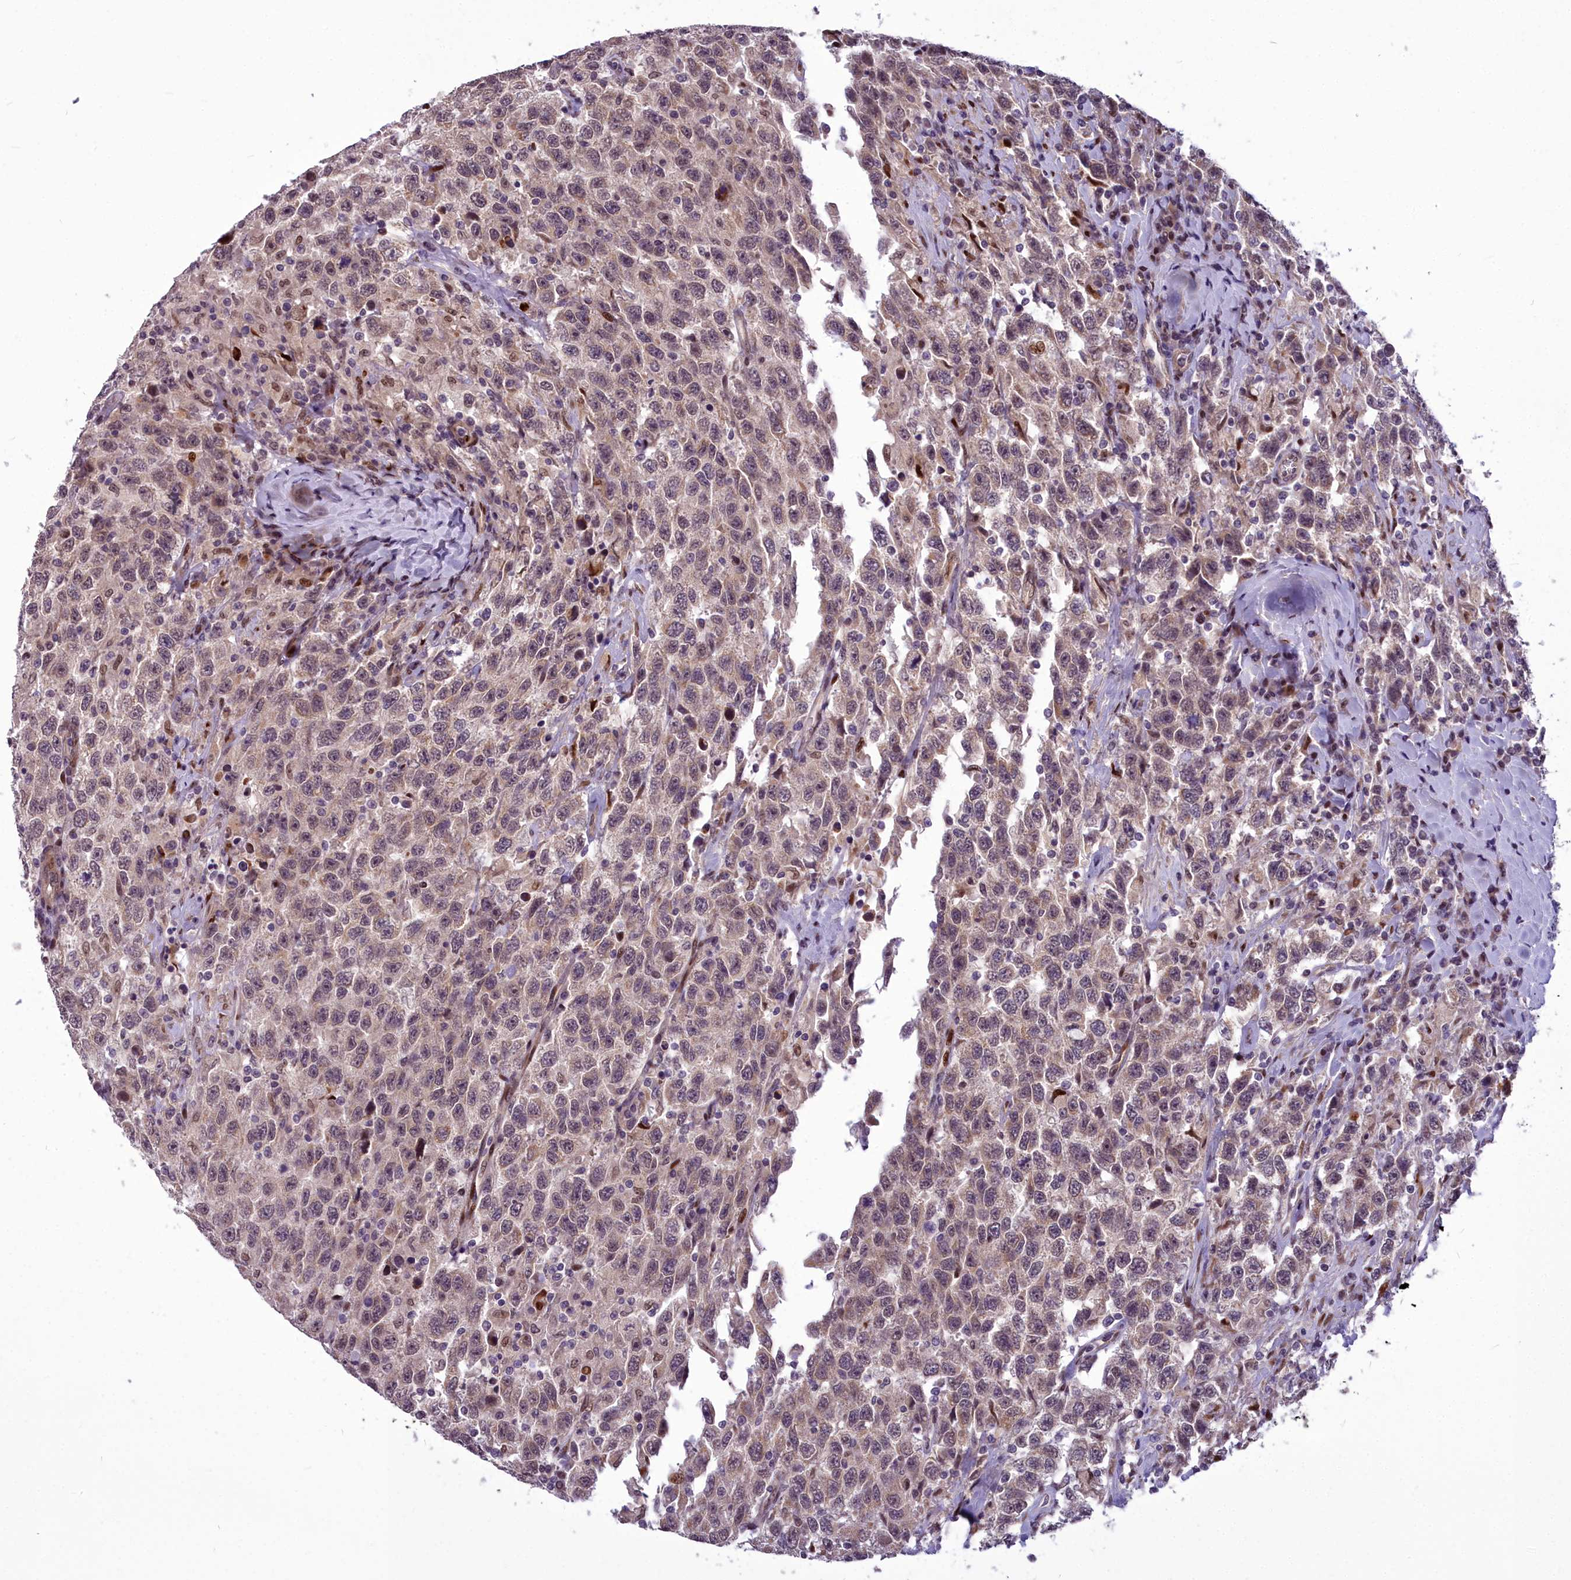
{"staining": {"intensity": "weak", "quantity": "25%-75%", "location": "nuclear"}, "tissue": "testis cancer", "cell_type": "Tumor cells", "image_type": "cancer", "snomed": [{"axis": "morphology", "description": "Seminoma, NOS"}, {"axis": "topography", "description": "Testis"}], "caption": "About 25%-75% of tumor cells in human testis seminoma show weak nuclear protein positivity as visualized by brown immunohistochemical staining.", "gene": "AP1M1", "patient": {"sex": "male", "age": 65}}